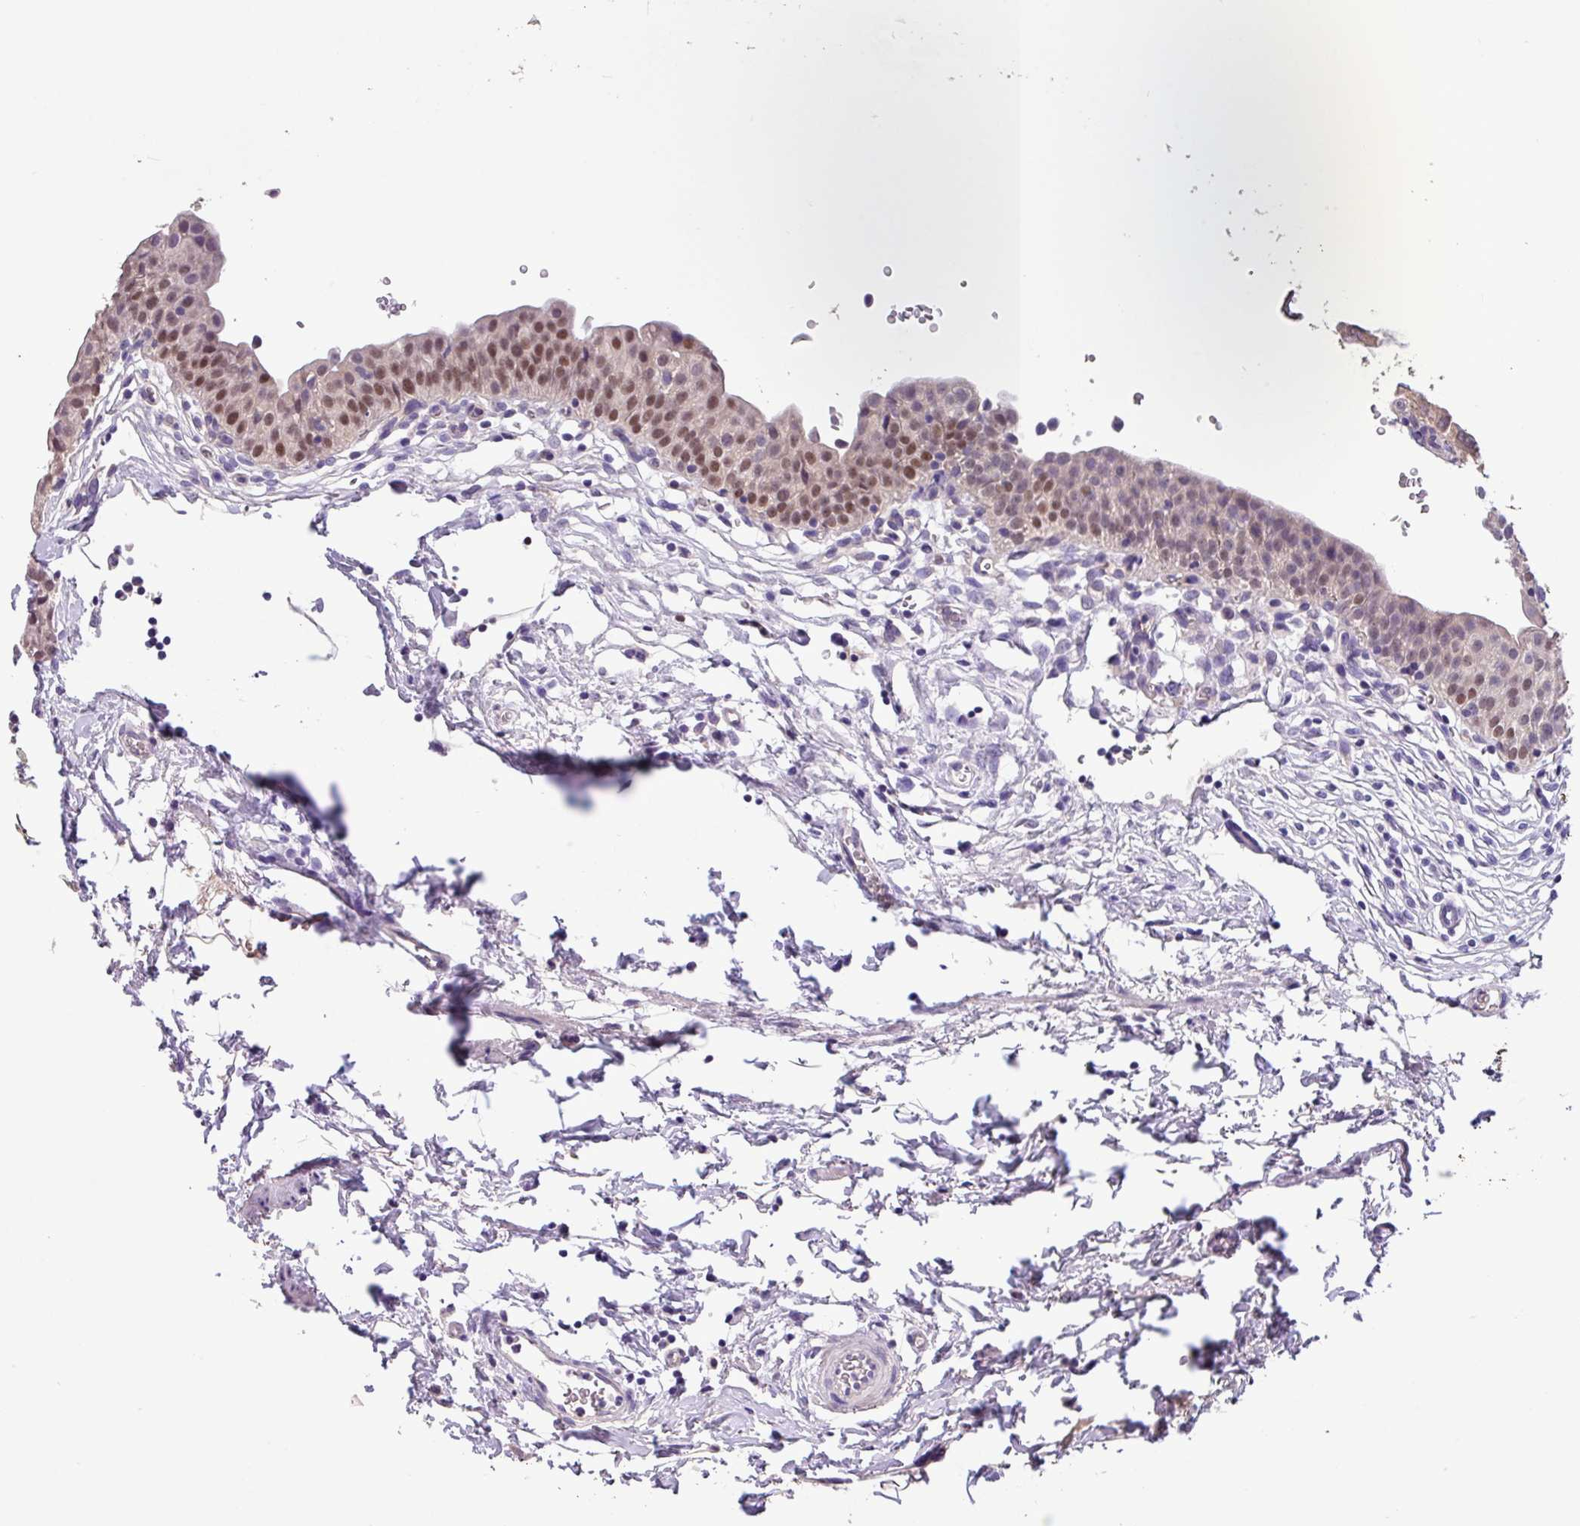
{"staining": {"intensity": "moderate", "quantity": "<25%", "location": "nuclear"}, "tissue": "urinary bladder", "cell_type": "Urothelial cells", "image_type": "normal", "snomed": [{"axis": "morphology", "description": "Normal tissue, NOS"}, {"axis": "topography", "description": "Urinary bladder"}, {"axis": "topography", "description": "Peripheral nerve tissue"}], "caption": "A photomicrograph of human urinary bladder stained for a protein demonstrates moderate nuclear brown staining in urothelial cells. (DAB (3,3'-diaminobenzidine) IHC, brown staining for protein, blue staining for nuclei).", "gene": "PAX8", "patient": {"sex": "male", "age": 55}}